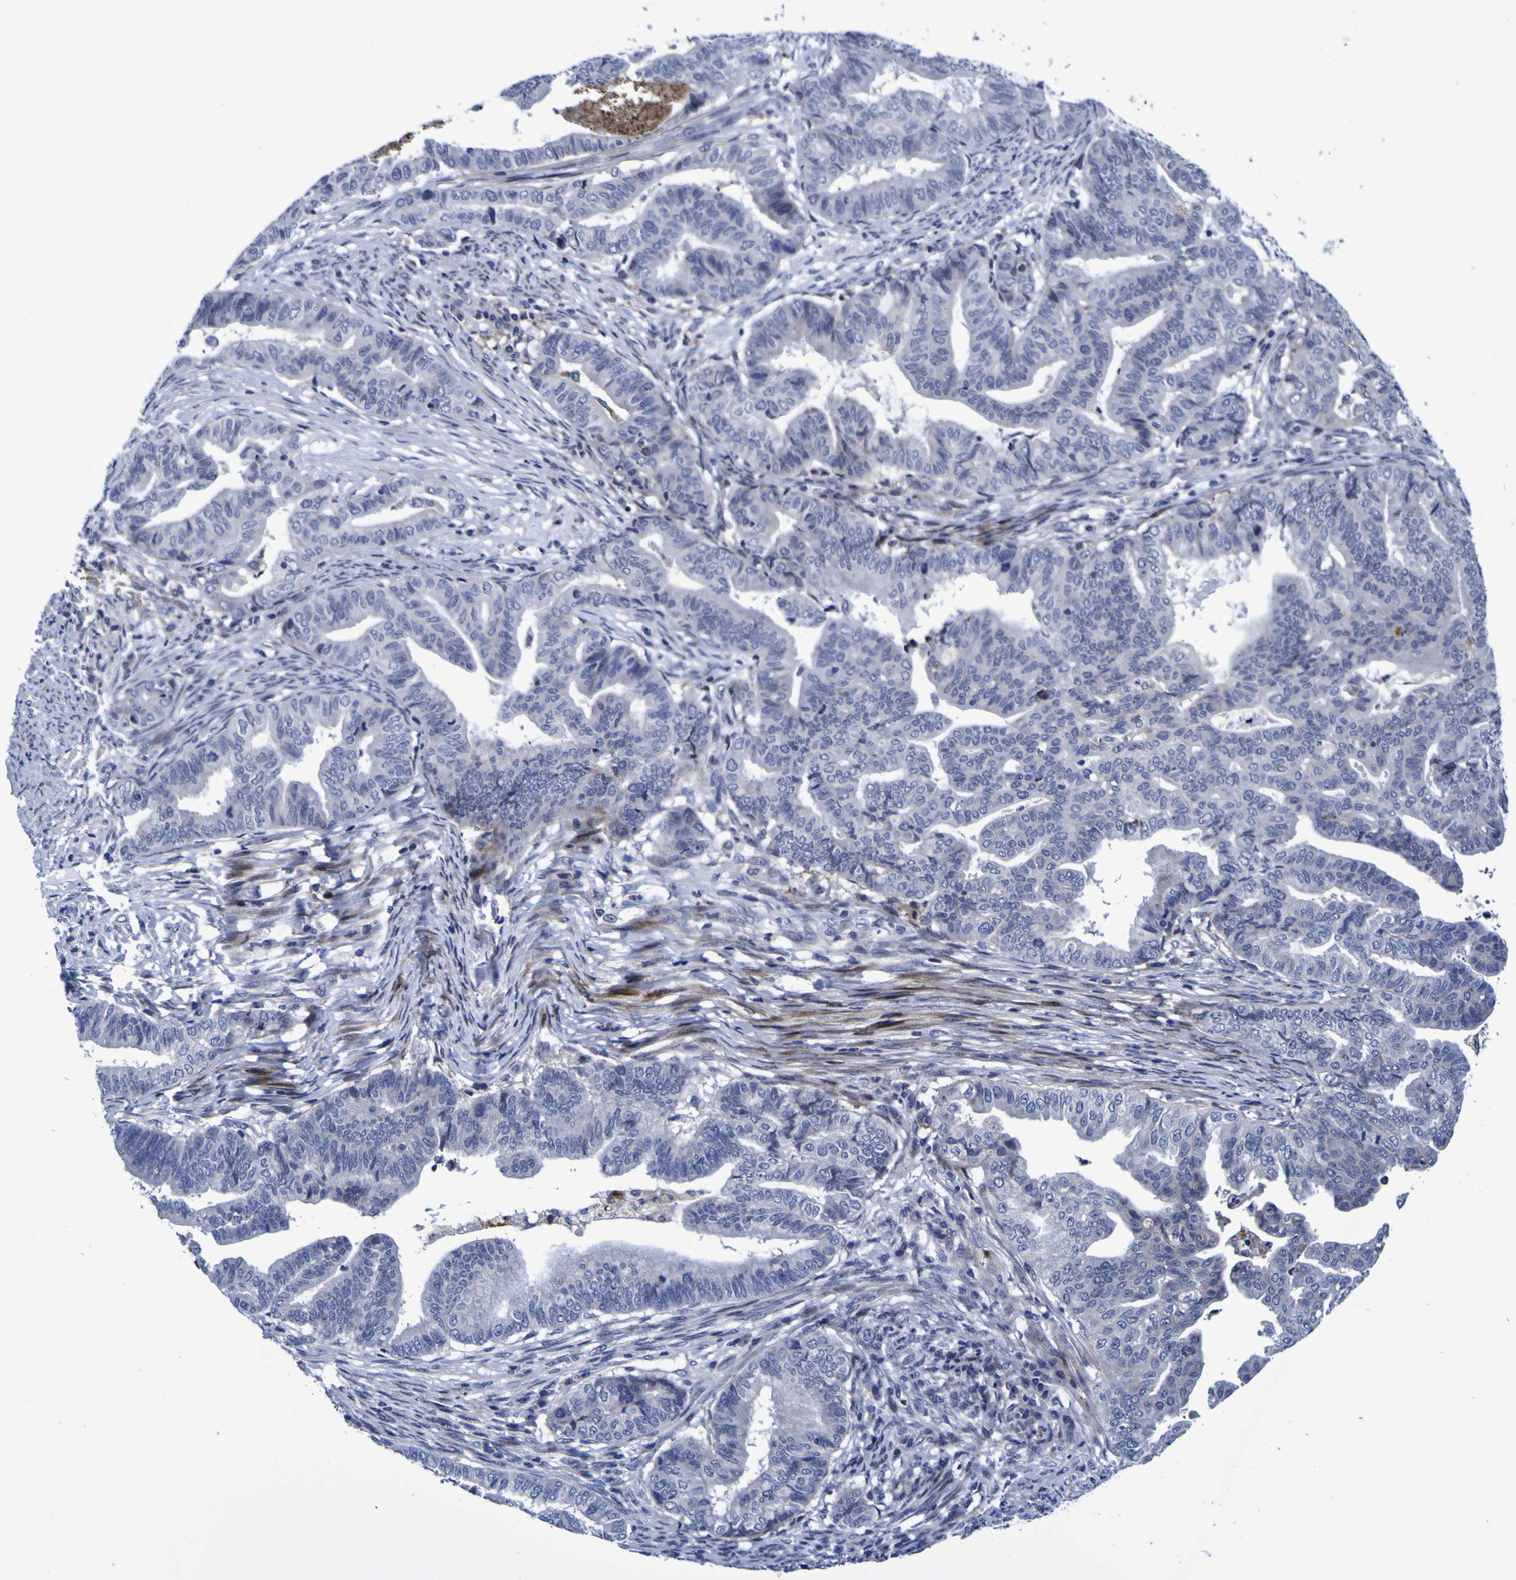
{"staining": {"intensity": "negative", "quantity": "none", "location": "none"}, "tissue": "endometrial cancer", "cell_type": "Tumor cells", "image_type": "cancer", "snomed": [{"axis": "morphology", "description": "Adenocarcinoma, NOS"}, {"axis": "topography", "description": "Endometrium"}], "caption": "Human endometrial adenocarcinoma stained for a protein using immunohistochemistry reveals no staining in tumor cells.", "gene": "MGLL", "patient": {"sex": "female", "age": 79}}